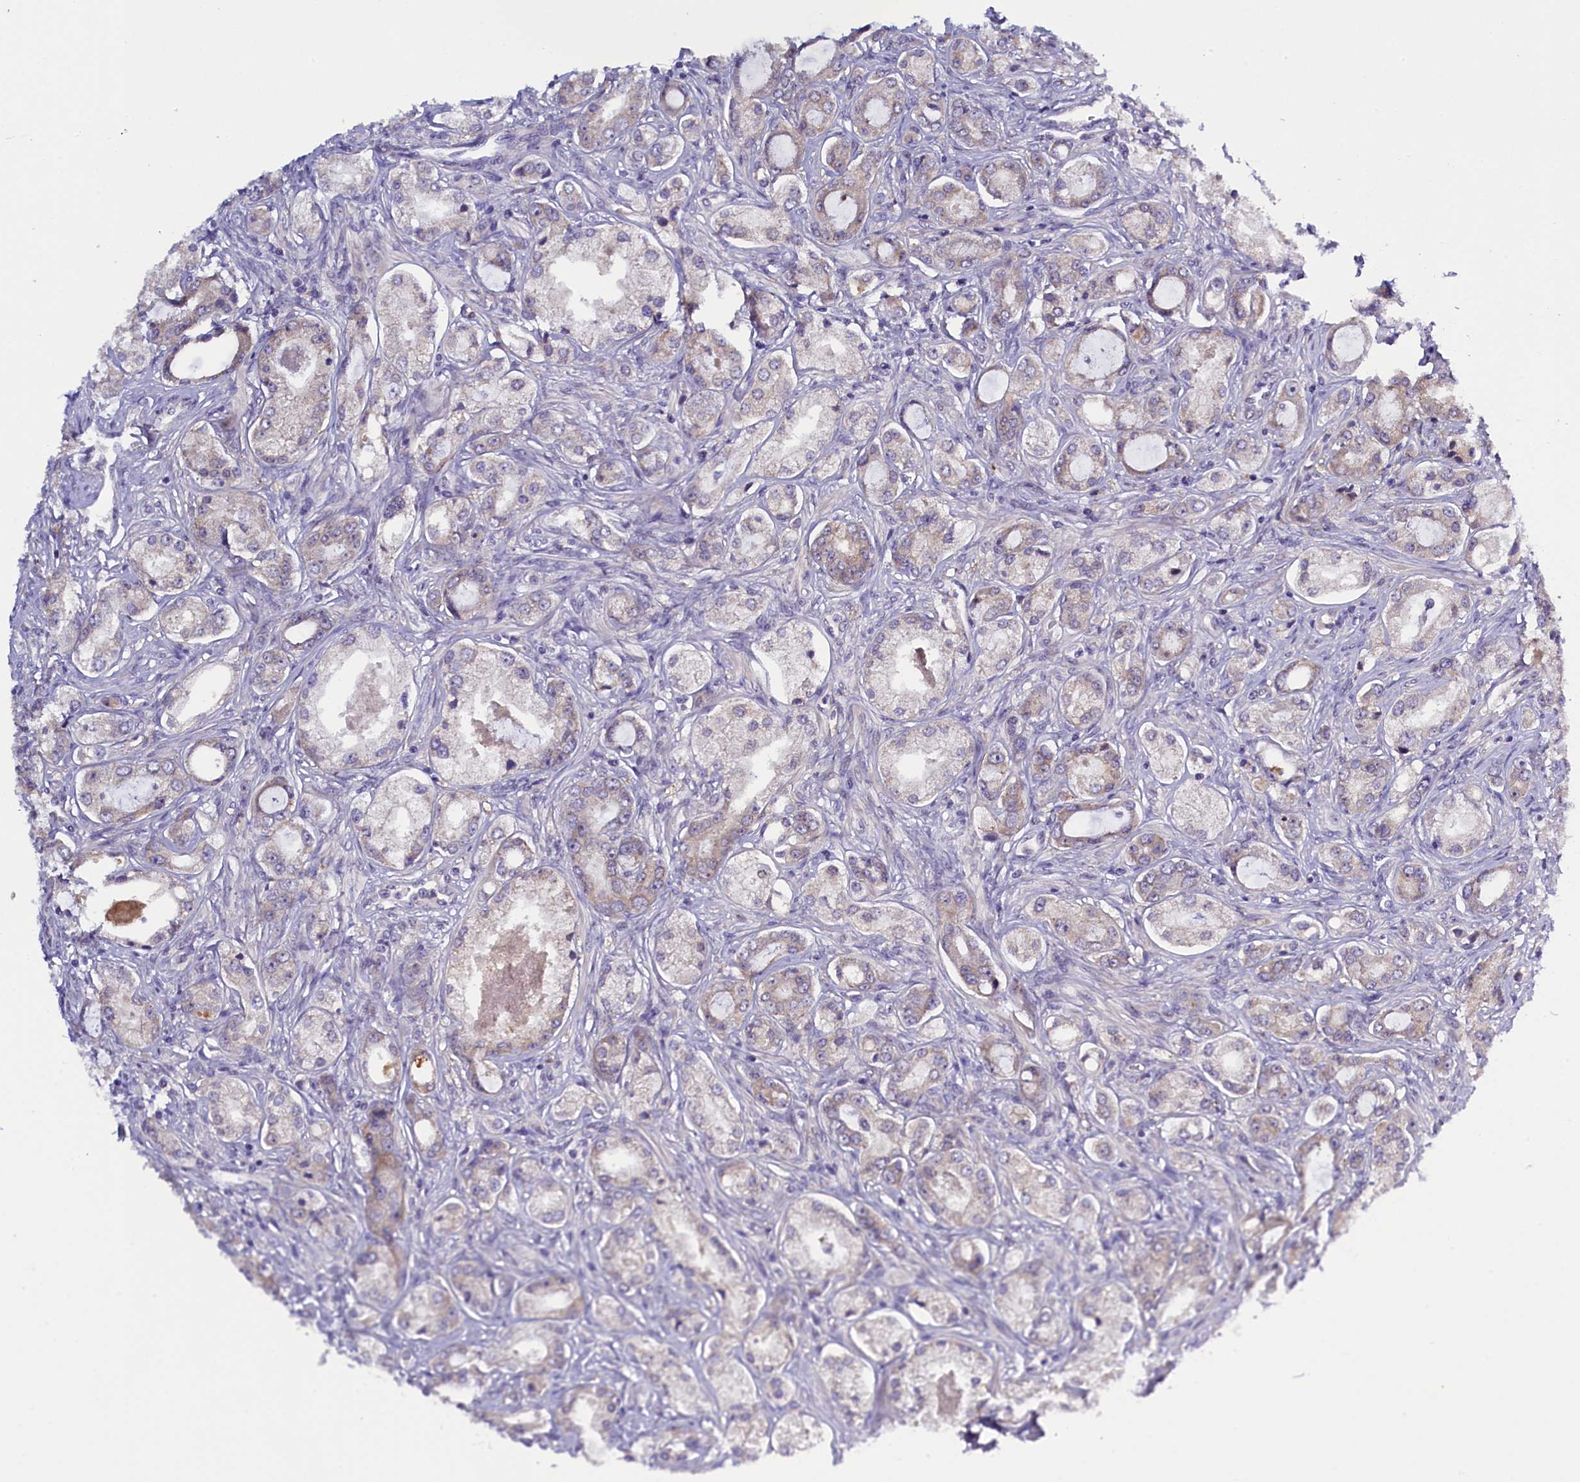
{"staining": {"intensity": "negative", "quantity": "none", "location": "none"}, "tissue": "prostate cancer", "cell_type": "Tumor cells", "image_type": "cancer", "snomed": [{"axis": "morphology", "description": "Adenocarcinoma, Low grade"}, {"axis": "topography", "description": "Prostate"}], "caption": "This is an immunohistochemistry photomicrograph of adenocarcinoma (low-grade) (prostate). There is no positivity in tumor cells.", "gene": "ENKD1", "patient": {"sex": "male", "age": 68}}